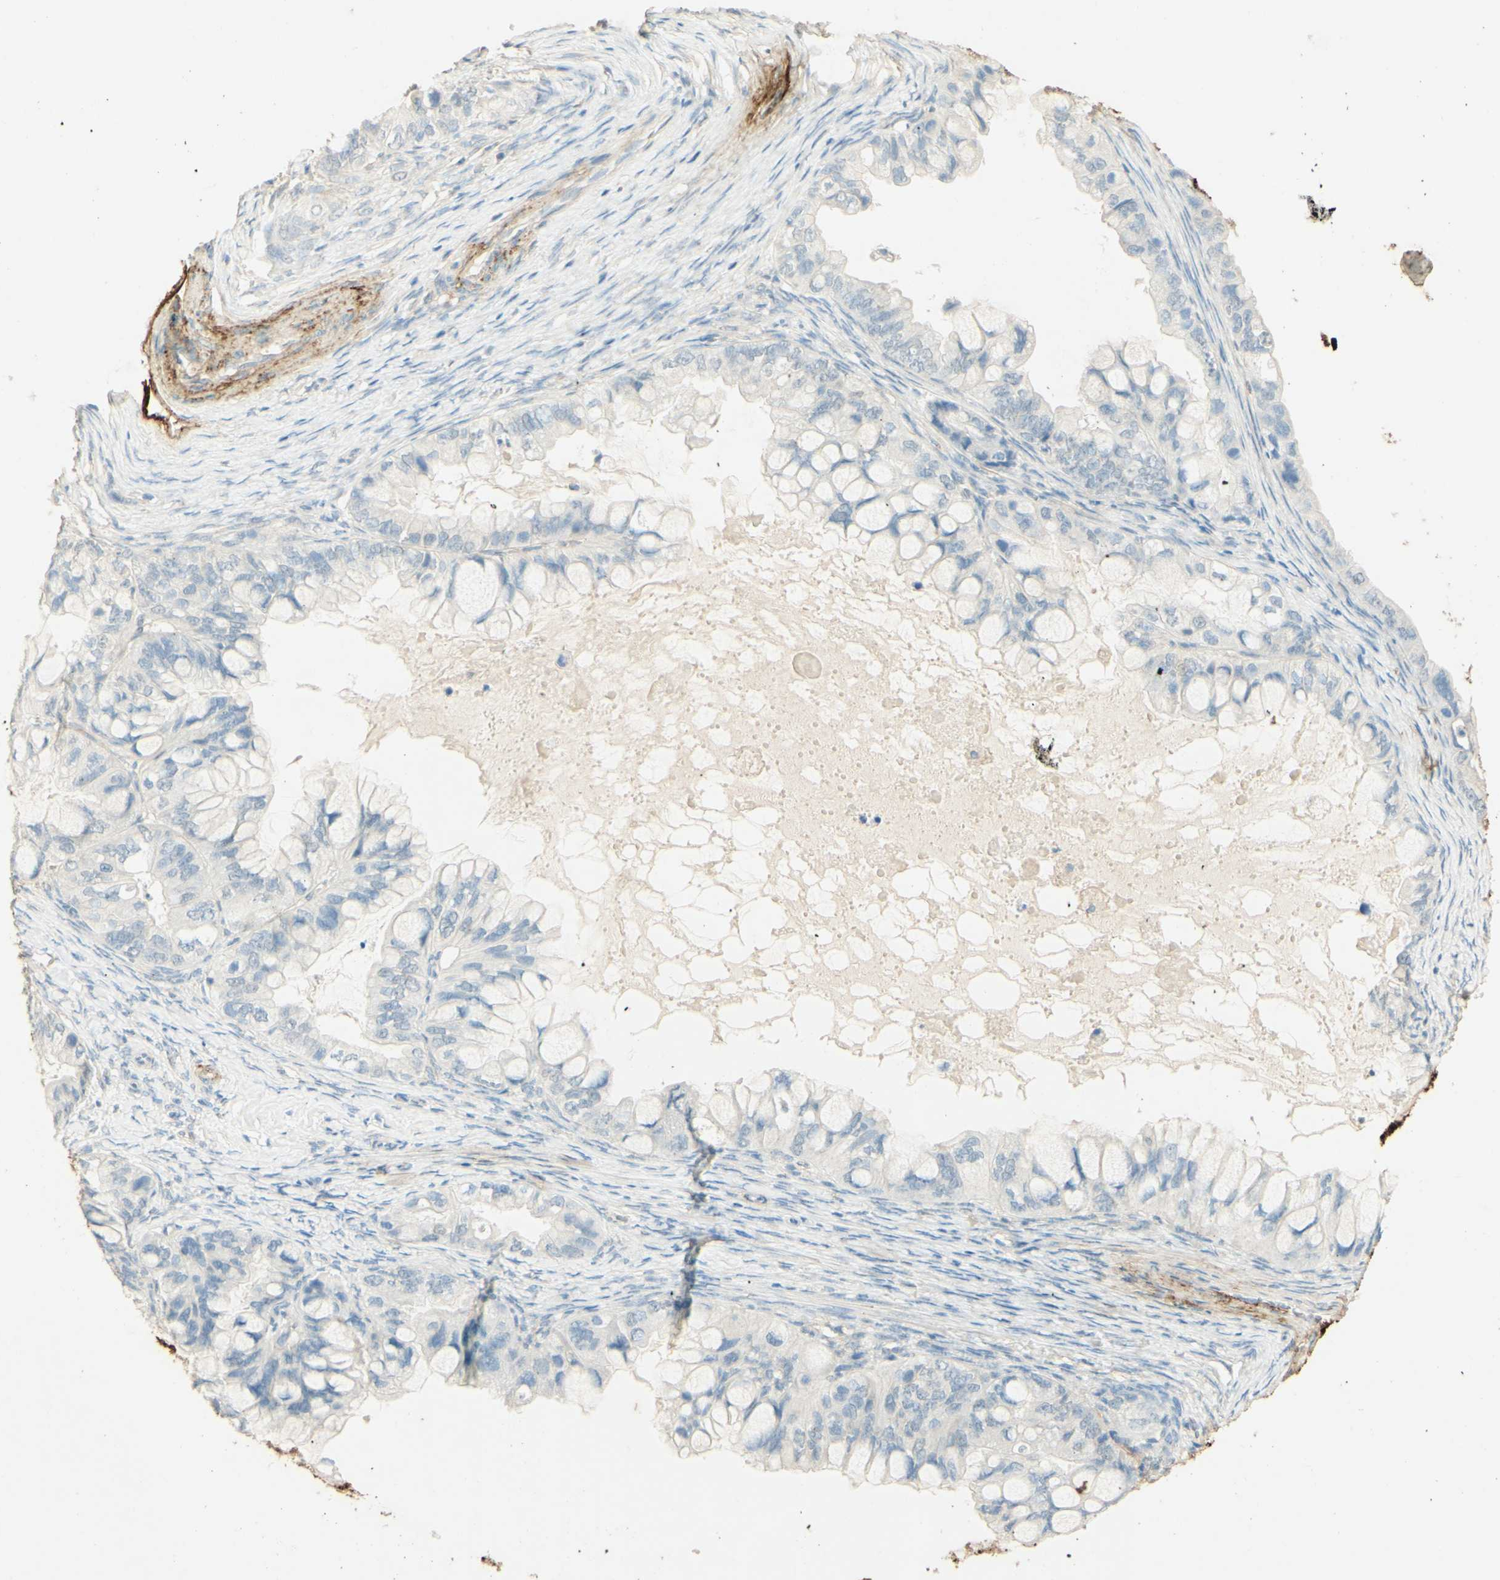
{"staining": {"intensity": "negative", "quantity": "none", "location": "none"}, "tissue": "ovarian cancer", "cell_type": "Tumor cells", "image_type": "cancer", "snomed": [{"axis": "morphology", "description": "Cystadenocarcinoma, mucinous, NOS"}, {"axis": "topography", "description": "Ovary"}], "caption": "Tumor cells are negative for protein expression in human ovarian mucinous cystadenocarcinoma.", "gene": "TNN", "patient": {"sex": "female", "age": 80}}